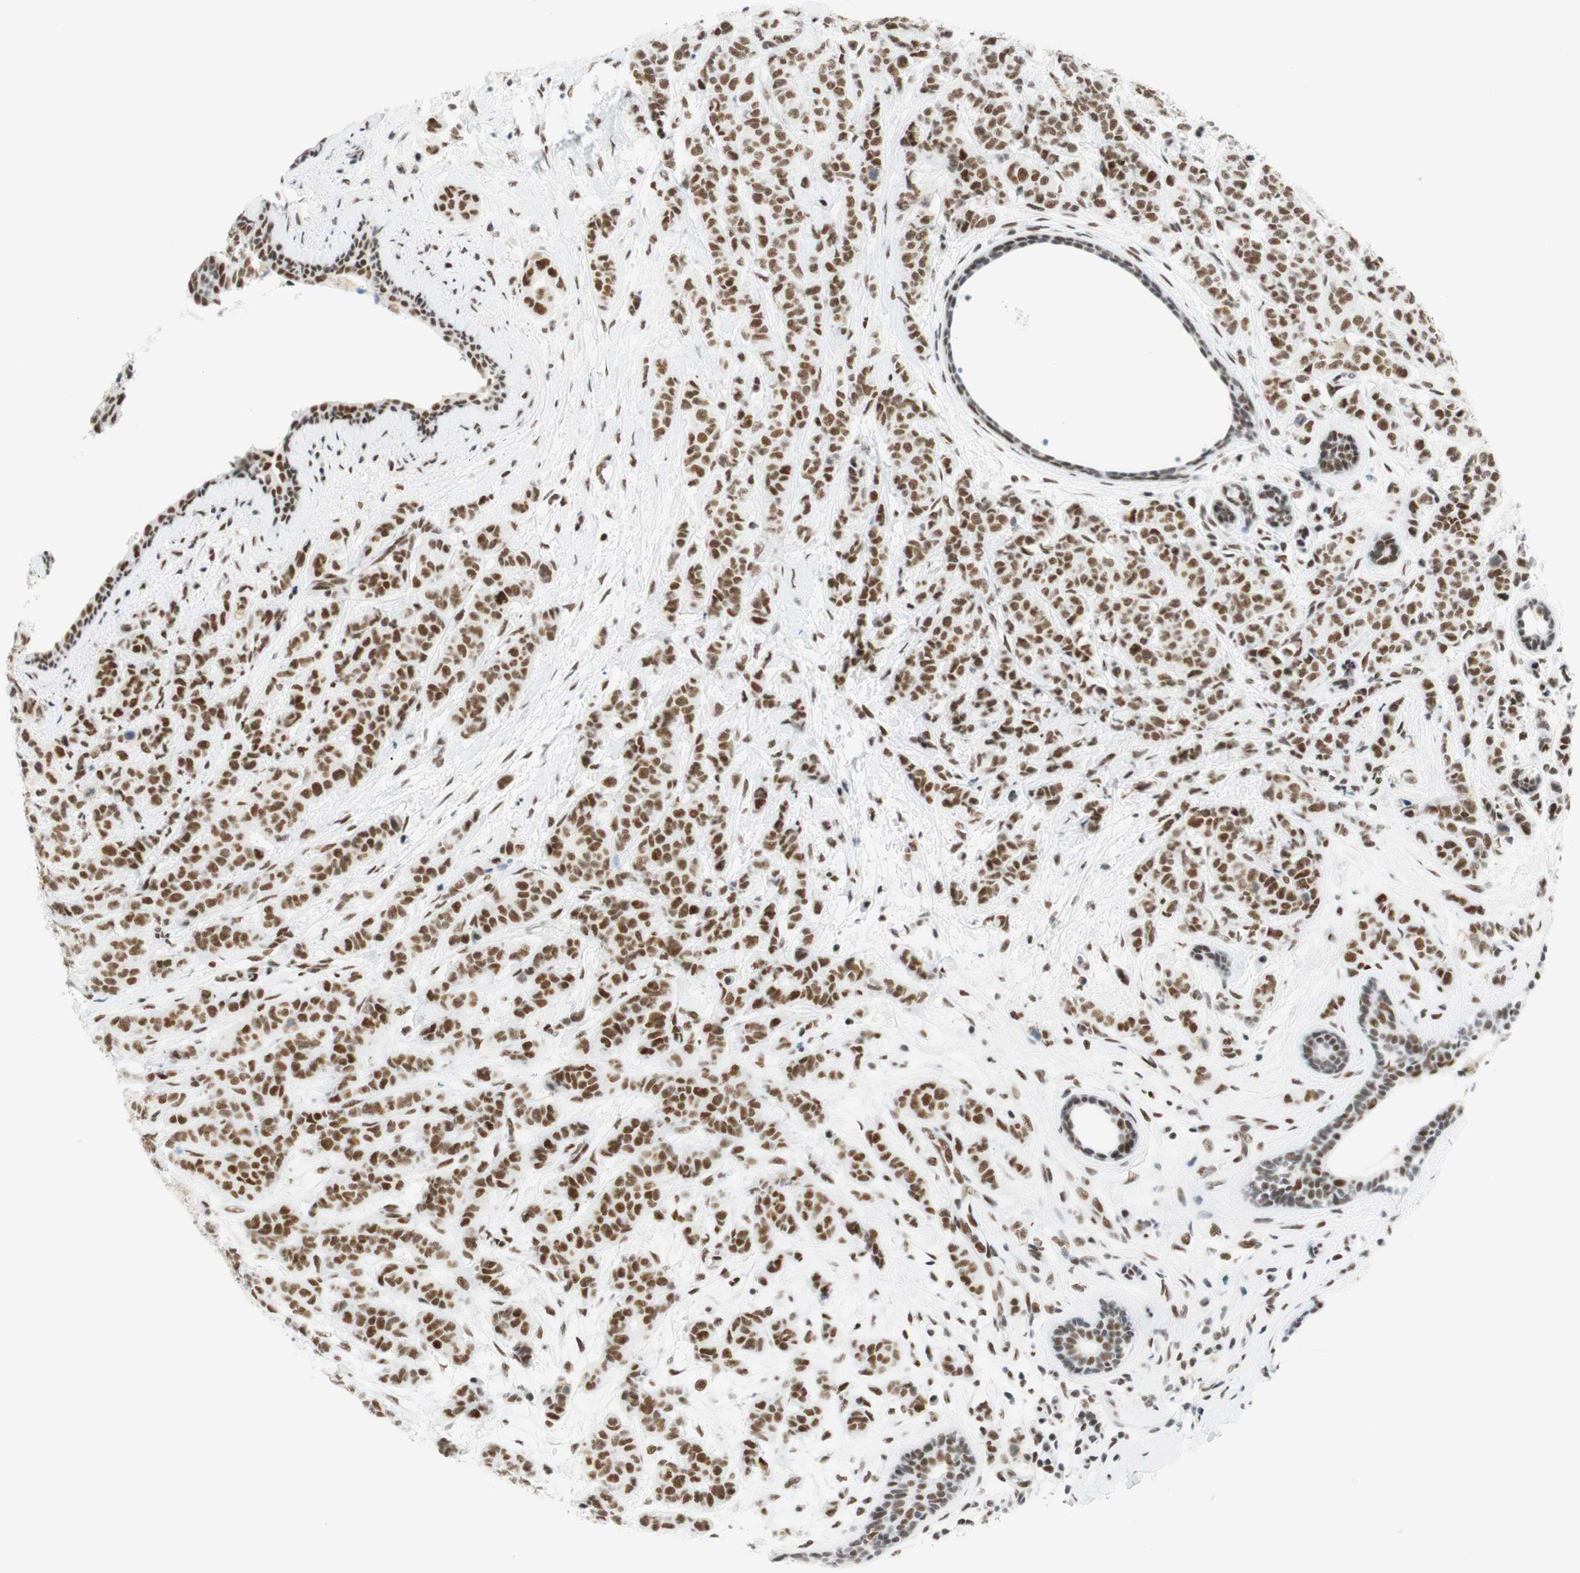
{"staining": {"intensity": "moderate", "quantity": ">75%", "location": "nuclear"}, "tissue": "breast cancer", "cell_type": "Tumor cells", "image_type": "cancer", "snomed": [{"axis": "morphology", "description": "Normal tissue, NOS"}, {"axis": "morphology", "description": "Duct carcinoma"}, {"axis": "topography", "description": "Breast"}], "caption": "This histopathology image exhibits IHC staining of infiltrating ductal carcinoma (breast), with medium moderate nuclear positivity in about >75% of tumor cells.", "gene": "RNF20", "patient": {"sex": "female", "age": 40}}